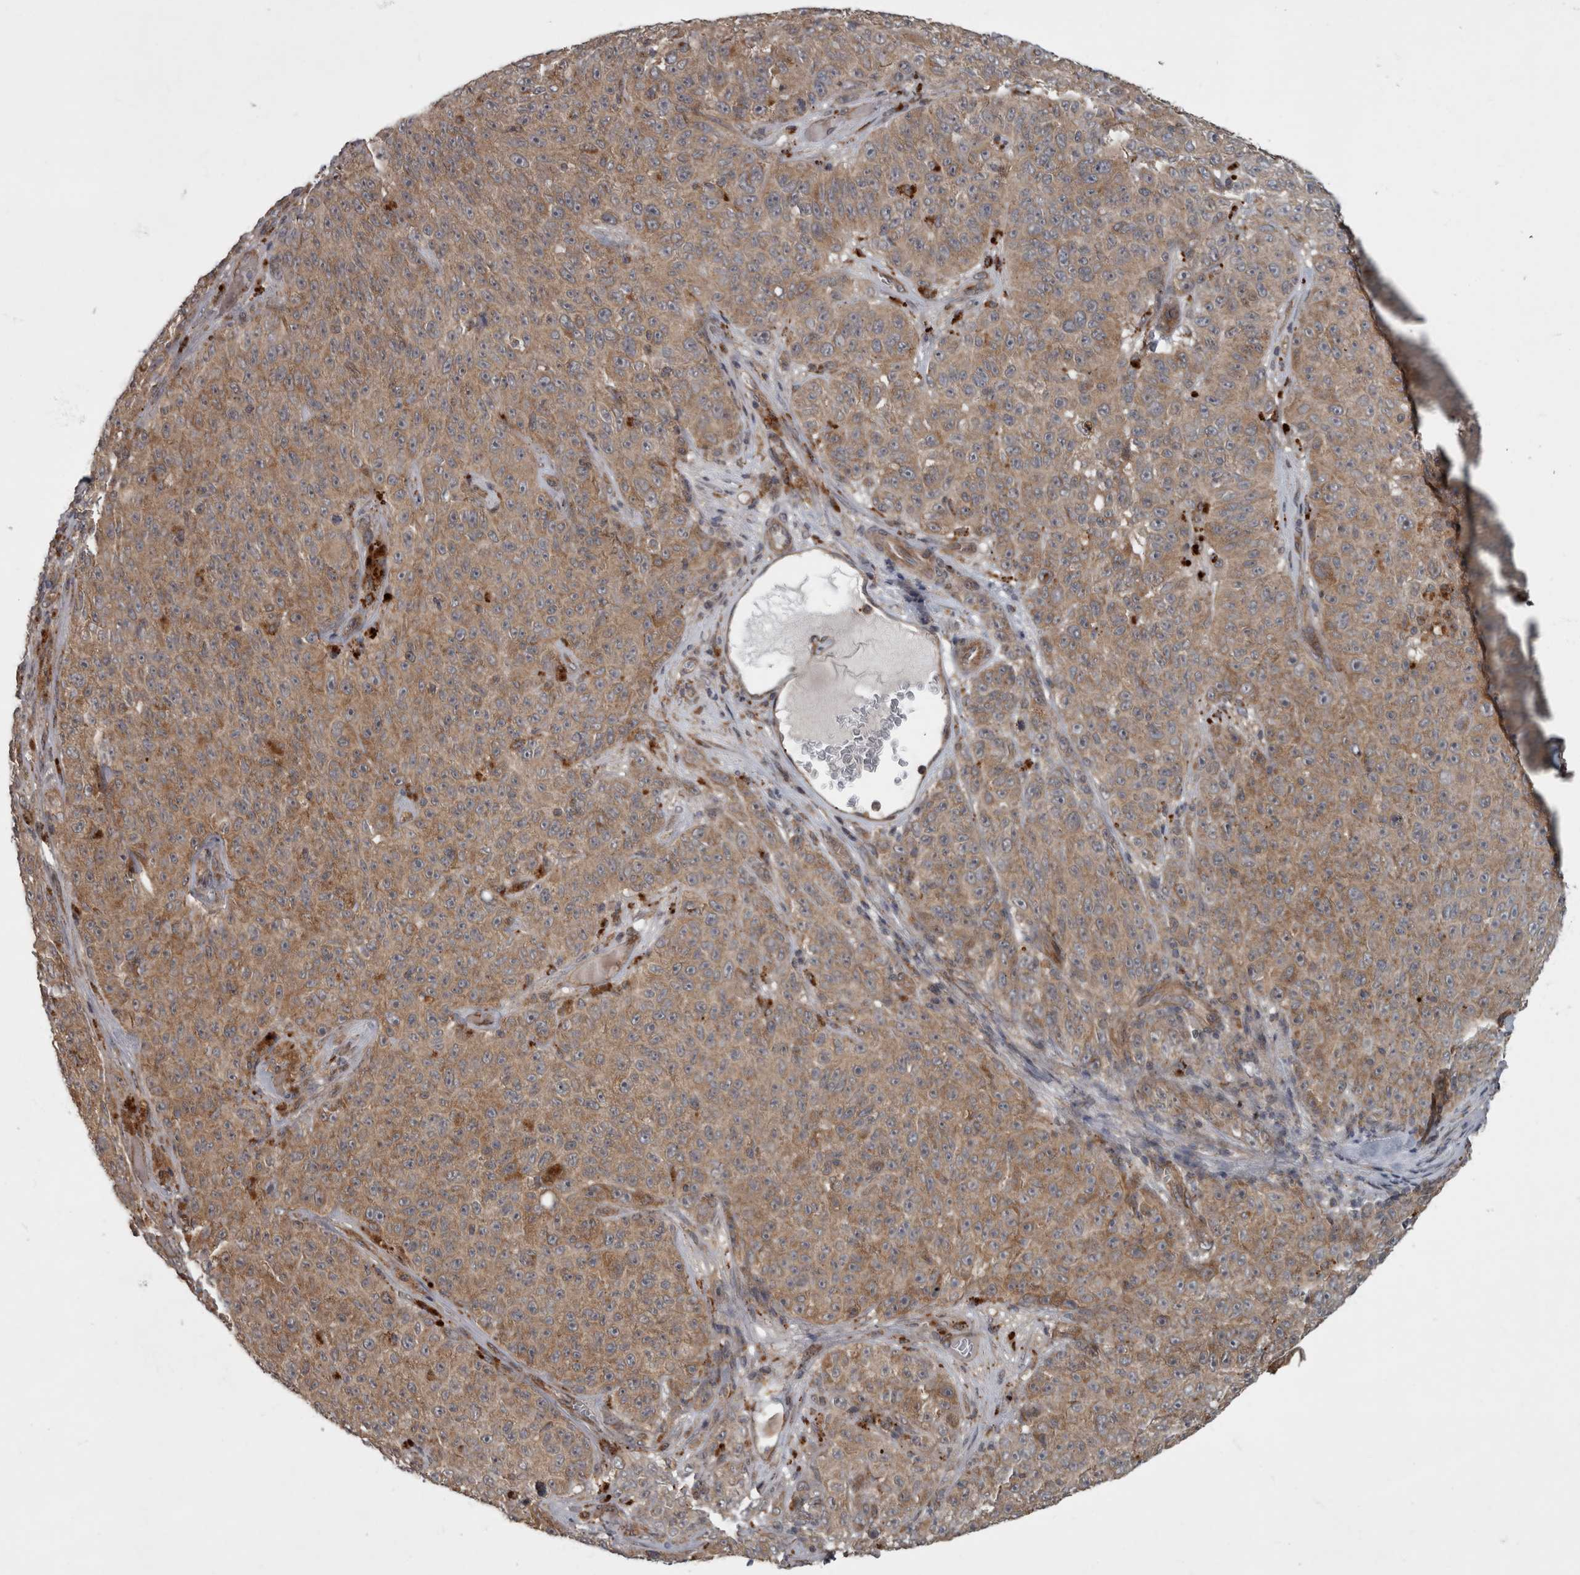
{"staining": {"intensity": "moderate", "quantity": ">75%", "location": "cytoplasmic/membranous"}, "tissue": "melanoma", "cell_type": "Tumor cells", "image_type": "cancer", "snomed": [{"axis": "morphology", "description": "Malignant melanoma, NOS"}, {"axis": "topography", "description": "Skin"}], "caption": "This micrograph reveals IHC staining of human malignant melanoma, with medium moderate cytoplasmic/membranous expression in approximately >75% of tumor cells.", "gene": "VEGFD", "patient": {"sex": "female", "age": 82}}